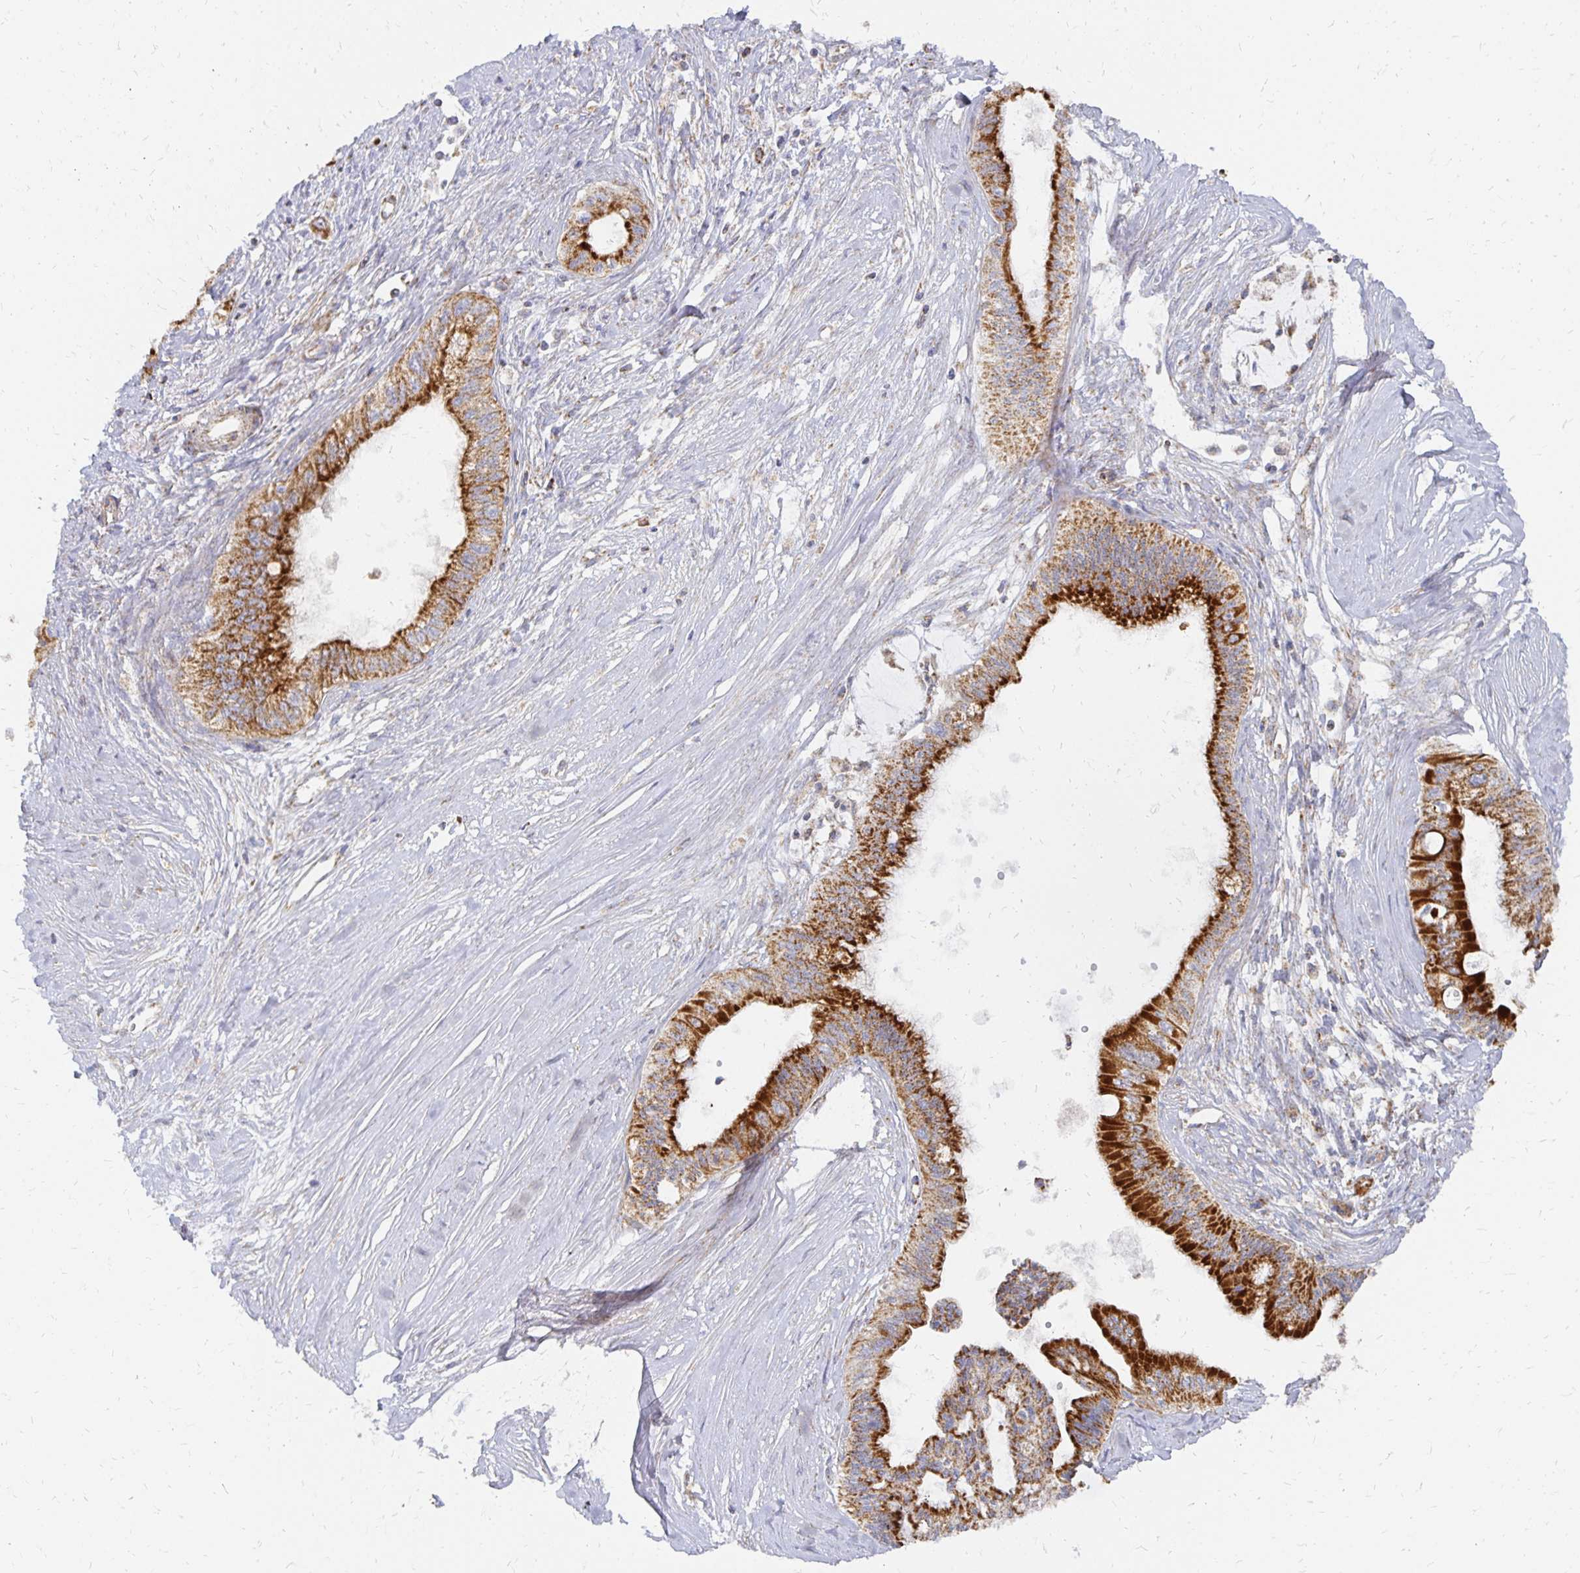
{"staining": {"intensity": "strong", "quantity": ">75%", "location": "cytoplasmic/membranous"}, "tissue": "pancreatic cancer", "cell_type": "Tumor cells", "image_type": "cancer", "snomed": [{"axis": "morphology", "description": "Adenocarcinoma, NOS"}, {"axis": "topography", "description": "Pancreas"}], "caption": "An immunohistochemistry image of tumor tissue is shown. Protein staining in brown labels strong cytoplasmic/membranous positivity in pancreatic adenocarcinoma within tumor cells. The protein is shown in brown color, while the nuclei are stained blue.", "gene": "STOML2", "patient": {"sex": "male", "age": 71}}